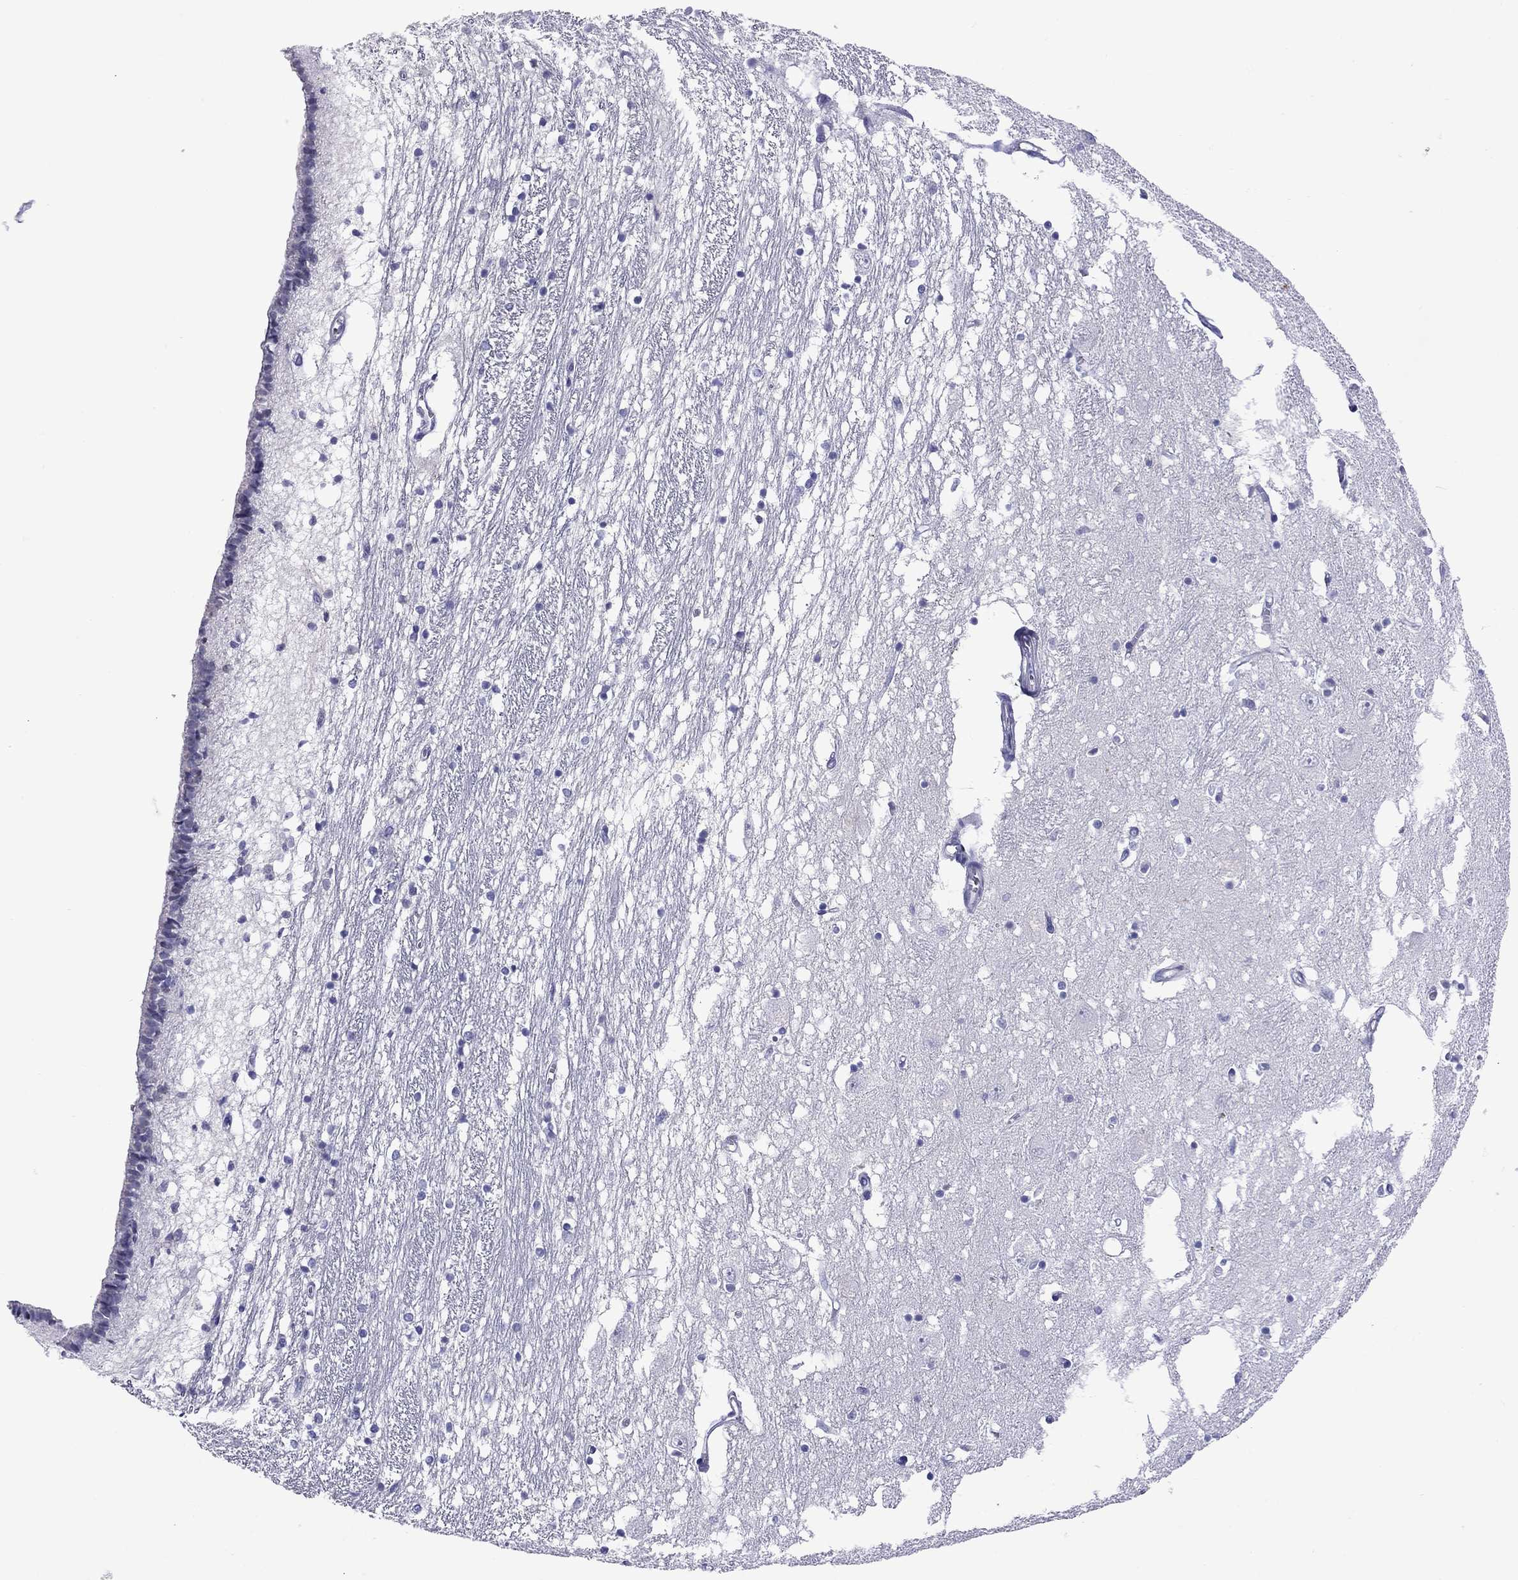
{"staining": {"intensity": "negative", "quantity": "none", "location": "none"}, "tissue": "caudate", "cell_type": "Glial cells", "image_type": "normal", "snomed": [{"axis": "morphology", "description": "Normal tissue, NOS"}, {"axis": "topography", "description": "Lateral ventricle wall"}], "caption": "An IHC micrograph of normal caudate is shown. There is no staining in glial cells of caudate.", "gene": "ARMC12", "patient": {"sex": "female", "age": 71}}